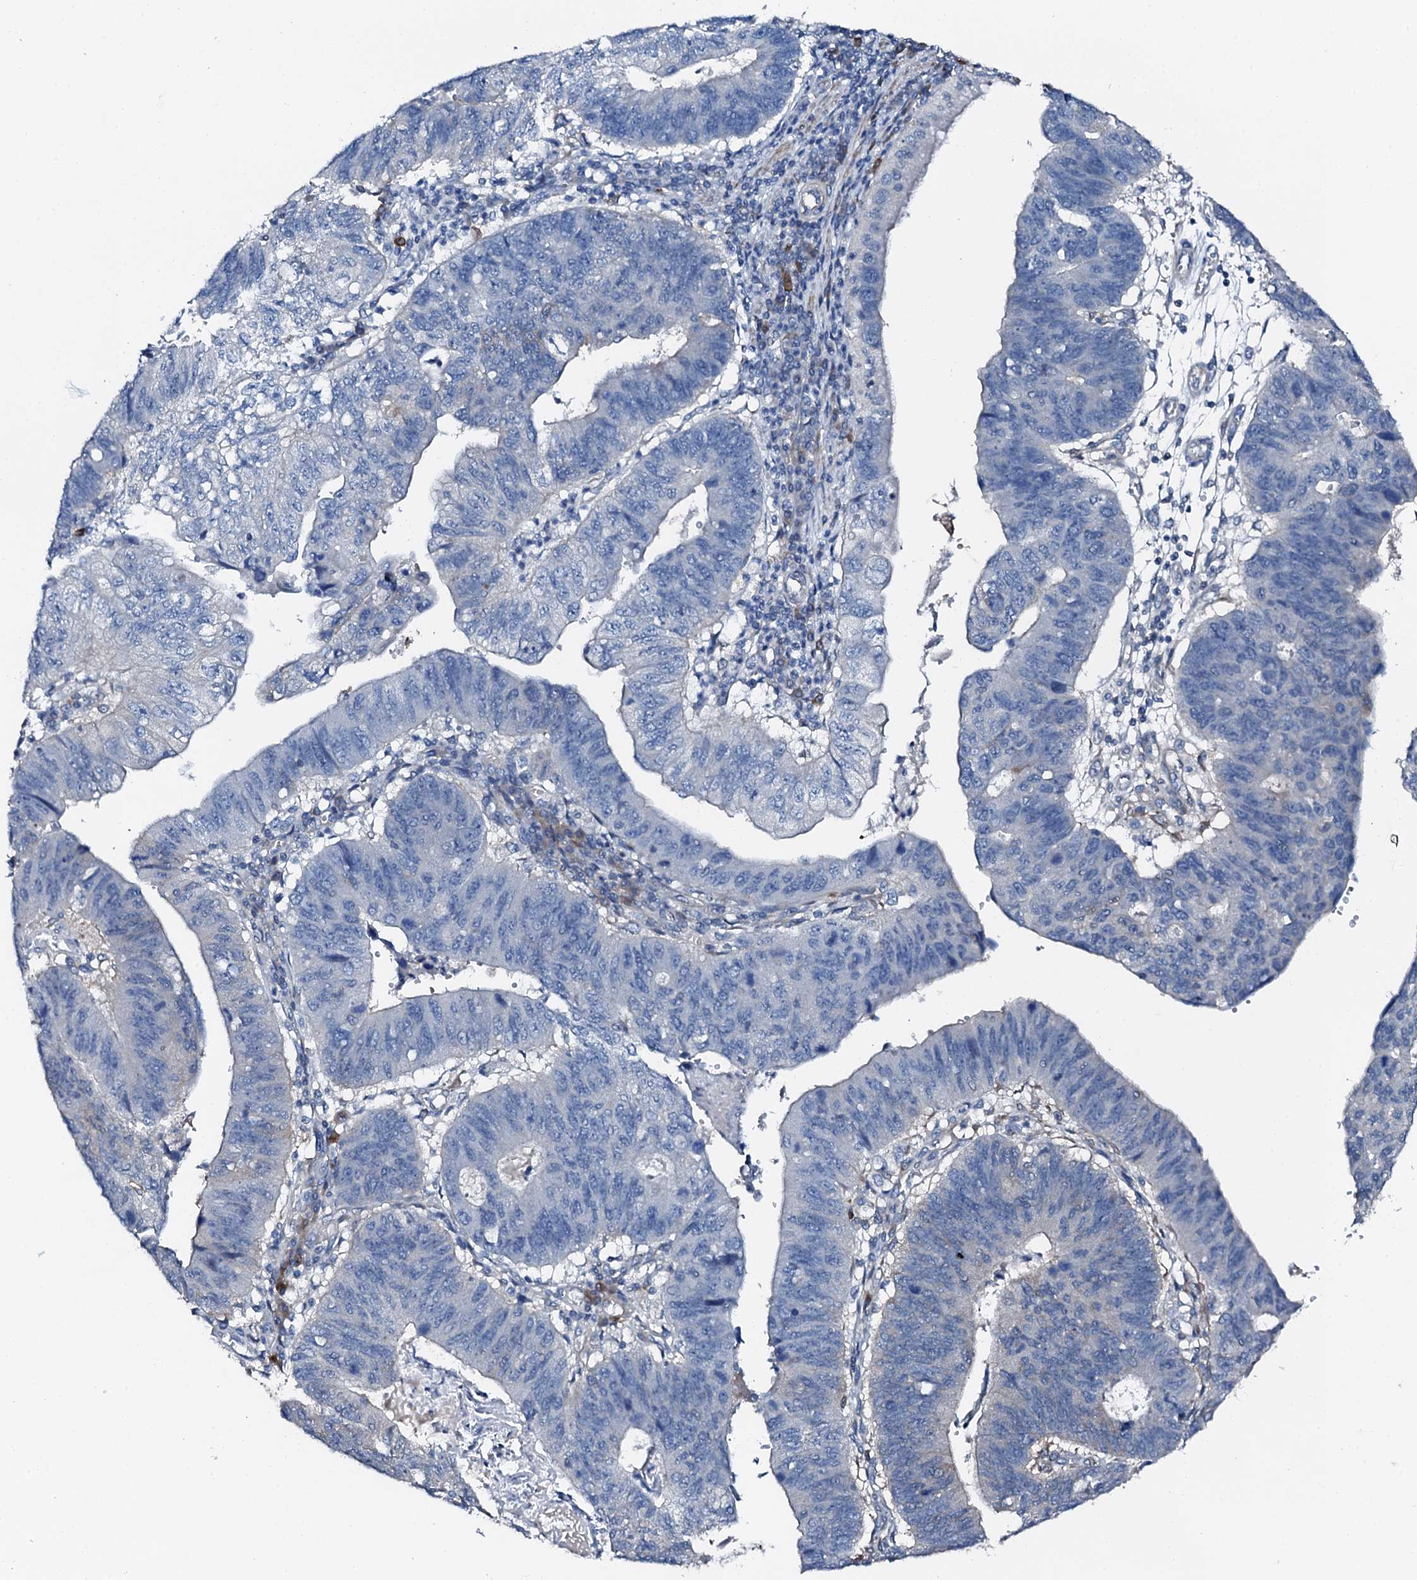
{"staining": {"intensity": "negative", "quantity": "none", "location": "none"}, "tissue": "stomach cancer", "cell_type": "Tumor cells", "image_type": "cancer", "snomed": [{"axis": "morphology", "description": "Adenocarcinoma, NOS"}, {"axis": "topography", "description": "Stomach"}], "caption": "Immunohistochemistry histopathology image of human stomach cancer (adenocarcinoma) stained for a protein (brown), which reveals no staining in tumor cells. (Immunohistochemistry, brightfield microscopy, high magnification).", "gene": "GFOD2", "patient": {"sex": "male", "age": 59}}